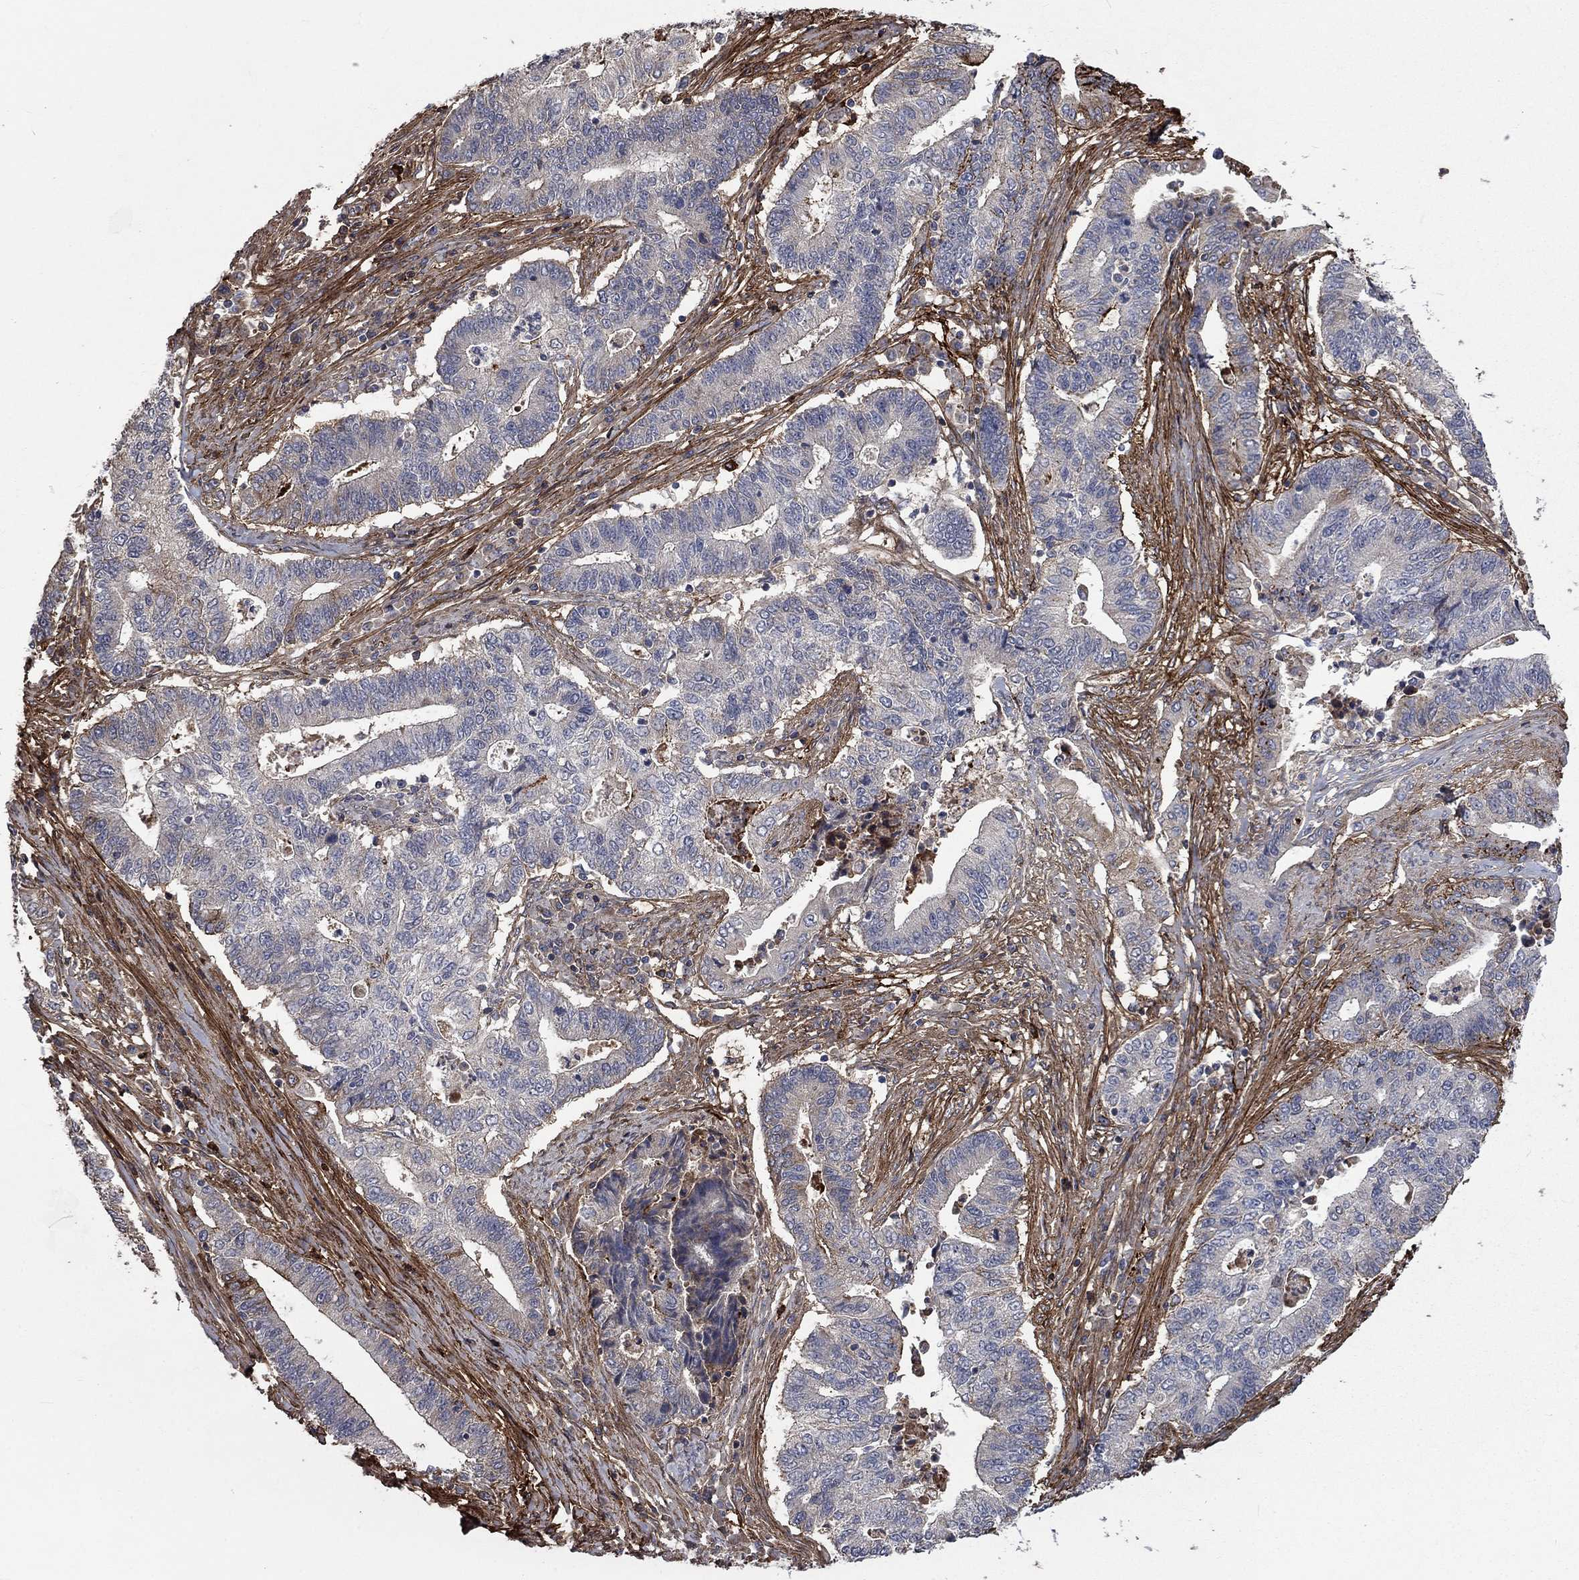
{"staining": {"intensity": "moderate", "quantity": "<25%", "location": "cytoplasmic/membranous"}, "tissue": "endometrial cancer", "cell_type": "Tumor cells", "image_type": "cancer", "snomed": [{"axis": "morphology", "description": "Adenocarcinoma, NOS"}, {"axis": "topography", "description": "Uterus"}, {"axis": "topography", "description": "Endometrium"}], "caption": "Tumor cells exhibit low levels of moderate cytoplasmic/membranous staining in about <25% of cells in endometrial adenocarcinoma.", "gene": "VCAN", "patient": {"sex": "female", "age": 54}}